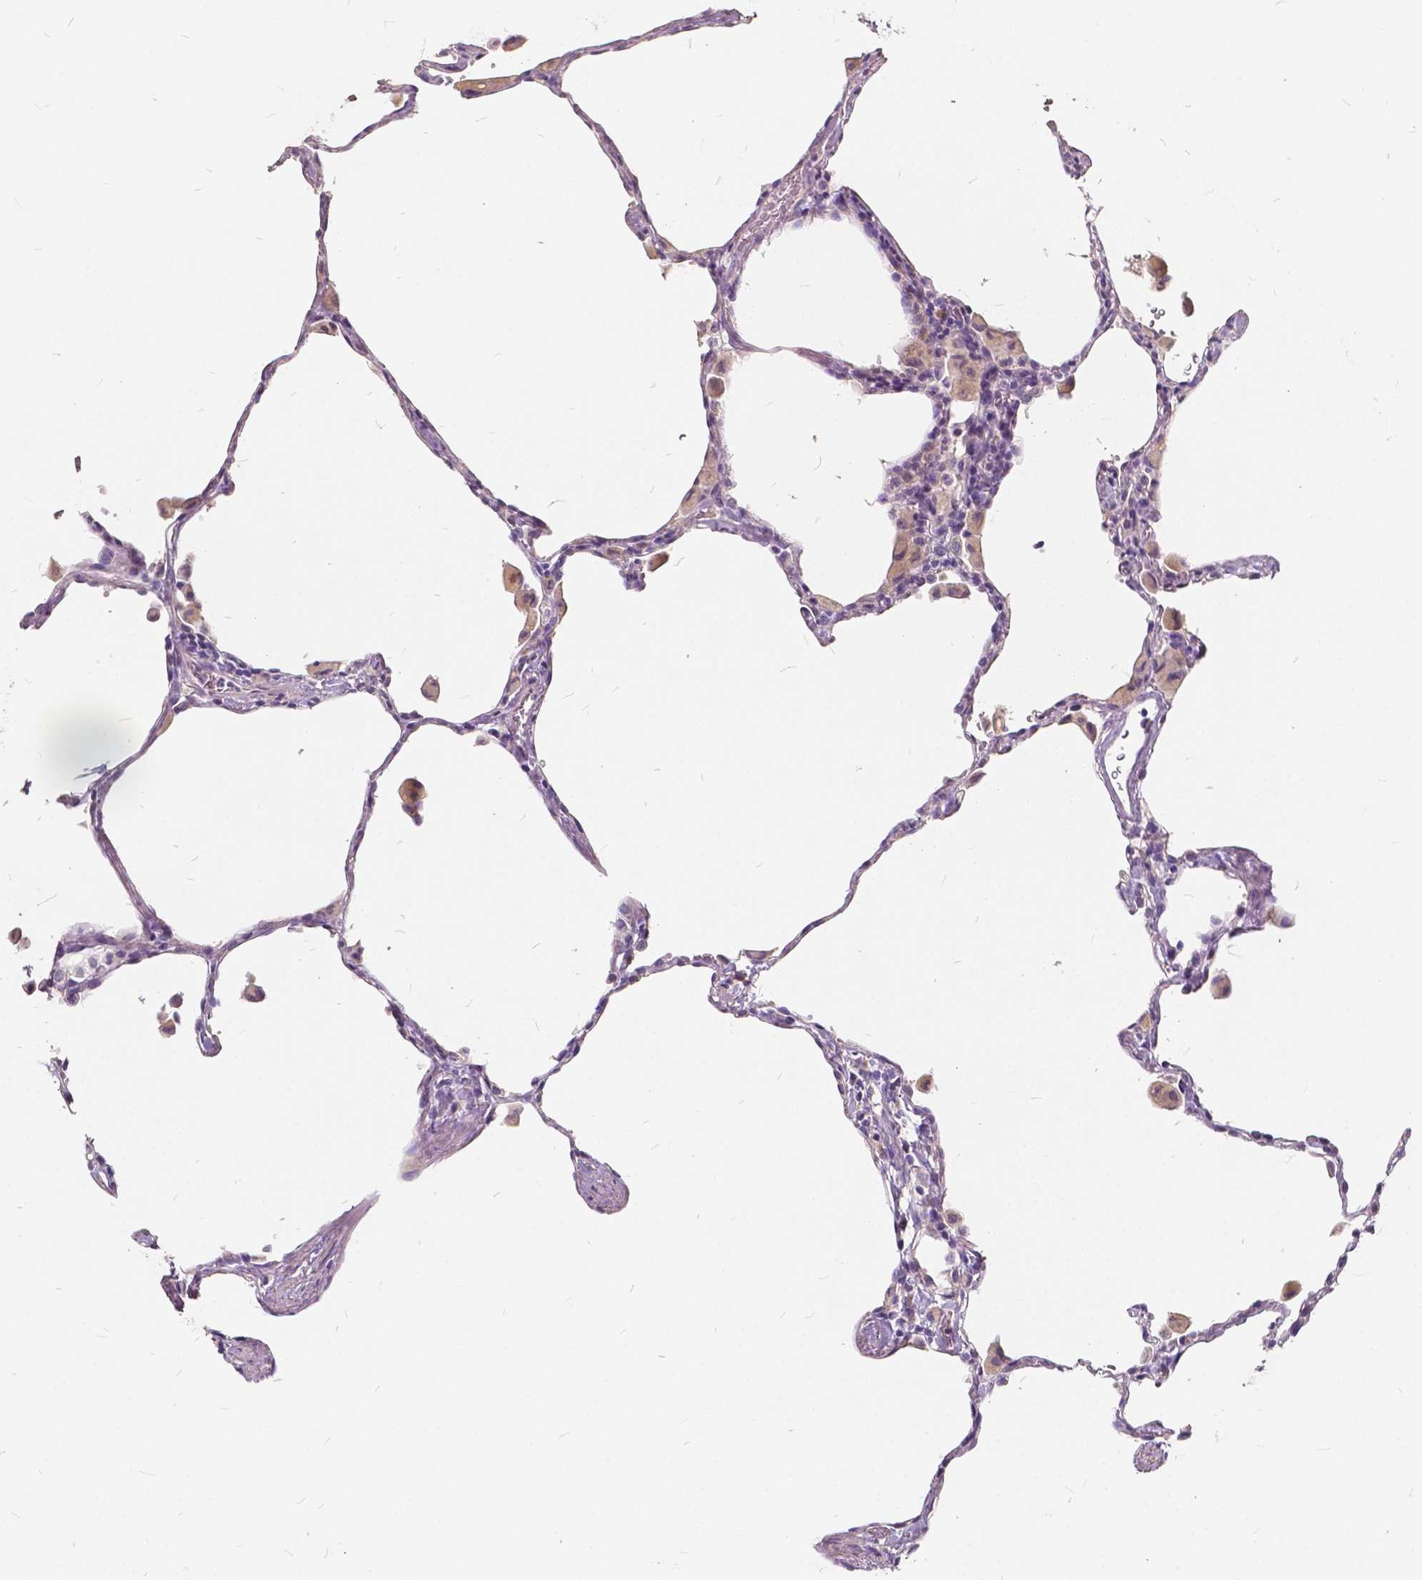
{"staining": {"intensity": "negative", "quantity": "none", "location": "none"}, "tissue": "lung", "cell_type": "Alveolar cells", "image_type": "normal", "snomed": [{"axis": "morphology", "description": "Normal tissue, NOS"}, {"axis": "topography", "description": "Lung"}], "caption": "IHC image of benign human lung stained for a protein (brown), which shows no expression in alveolar cells. The staining was performed using DAB (3,3'-diaminobenzidine) to visualize the protein expression in brown, while the nuclei were stained in blue with hematoxylin (Magnification: 20x).", "gene": "SLC7A8", "patient": {"sex": "female", "age": 47}}